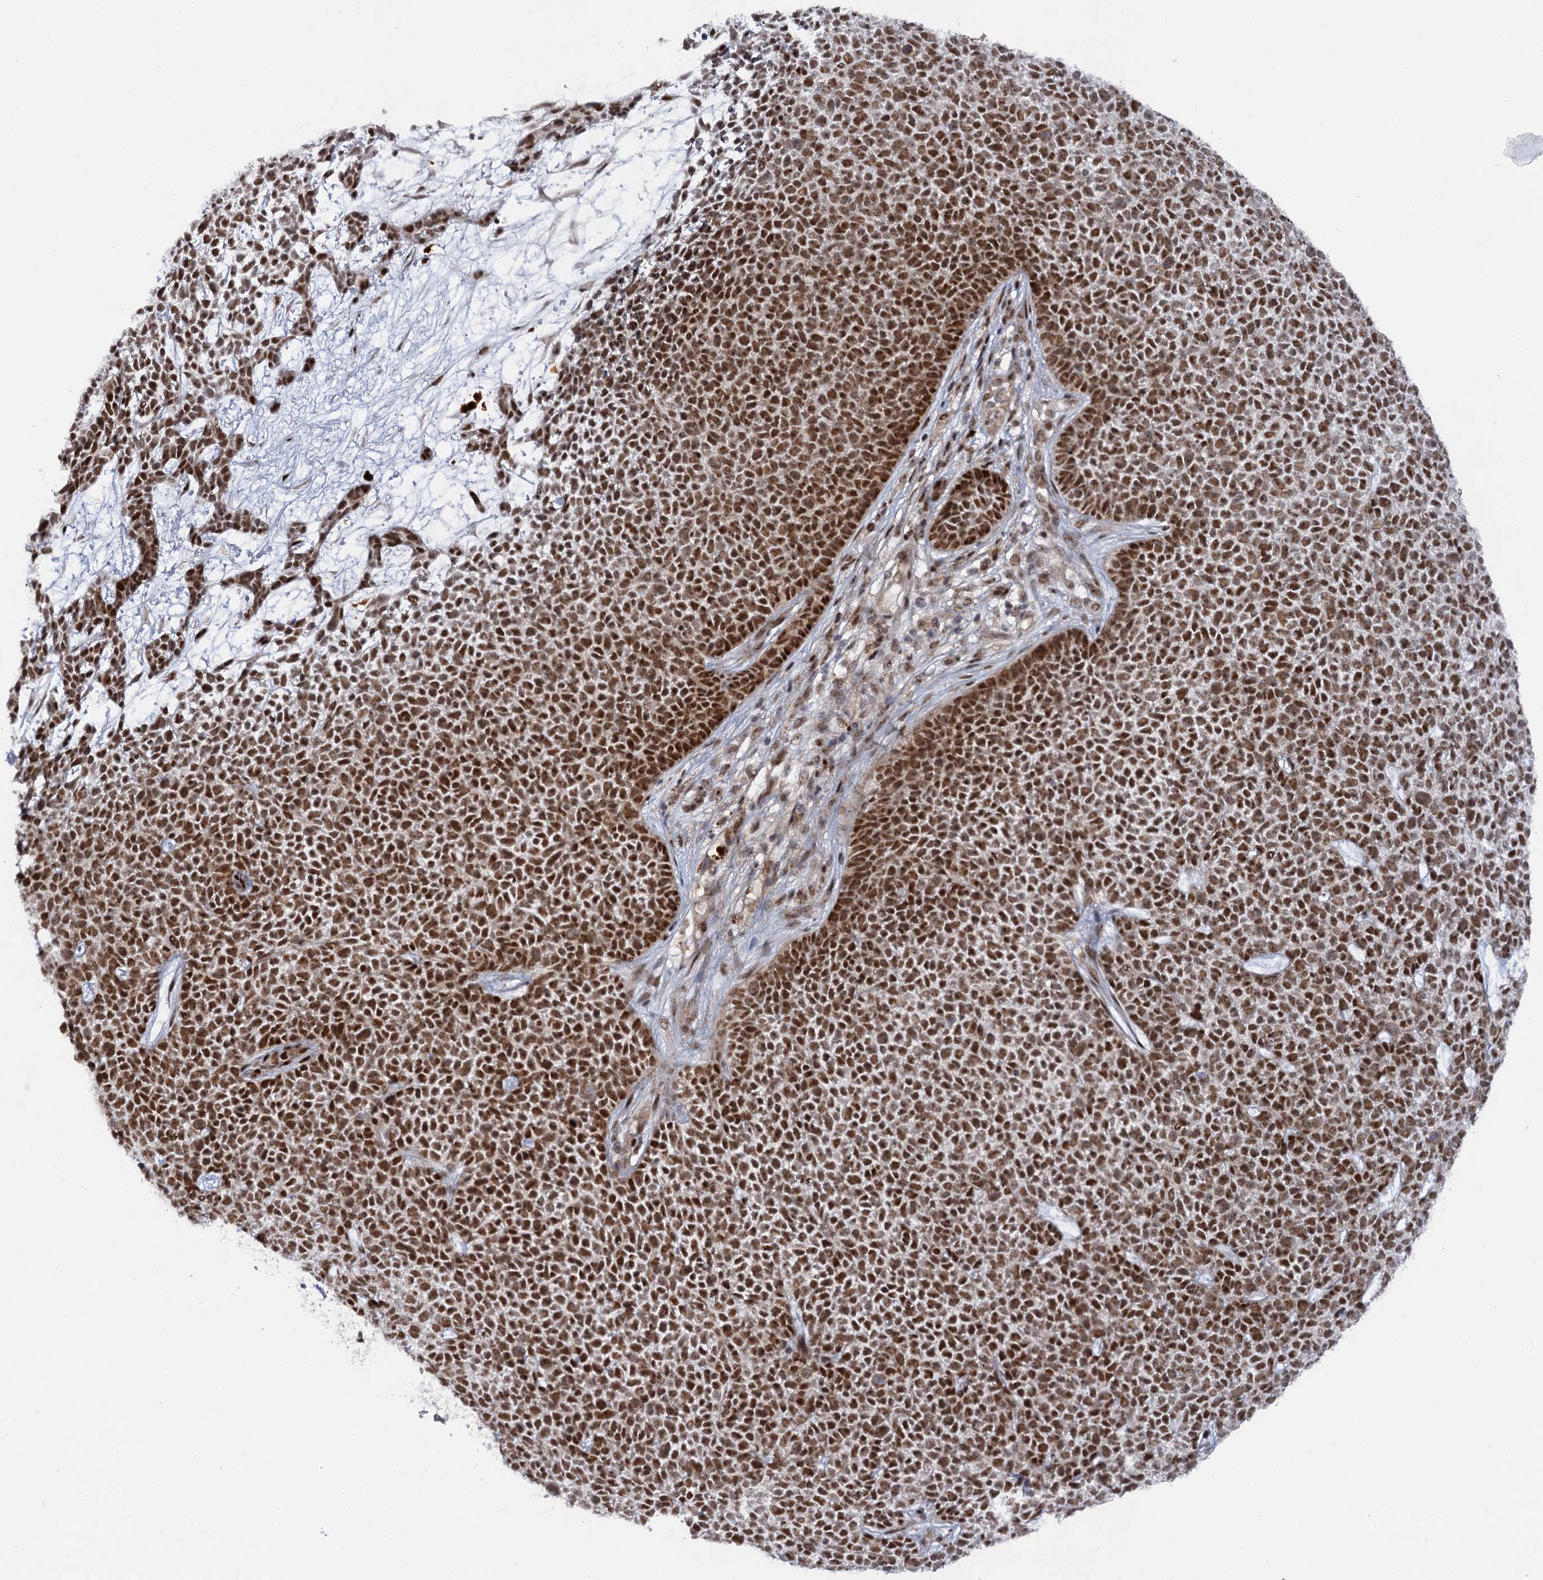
{"staining": {"intensity": "strong", "quantity": ">75%", "location": "nuclear"}, "tissue": "skin cancer", "cell_type": "Tumor cells", "image_type": "cancer", "snomed": [{"axis": "morphology", "description": "Basal cell carcinoma"}, {"axis": "topography", "description": "Skin"}], "caption": "Immunohistochemical staining of human basal cell carcinoma (skin) exhibits high levels of strong nuclear protein expression in approximately >75% of tumor cells. (IHC, brightfield microscopy, high magnification).", "gene": "BUD13", "patient": {"sex": "female", "age": 84}}